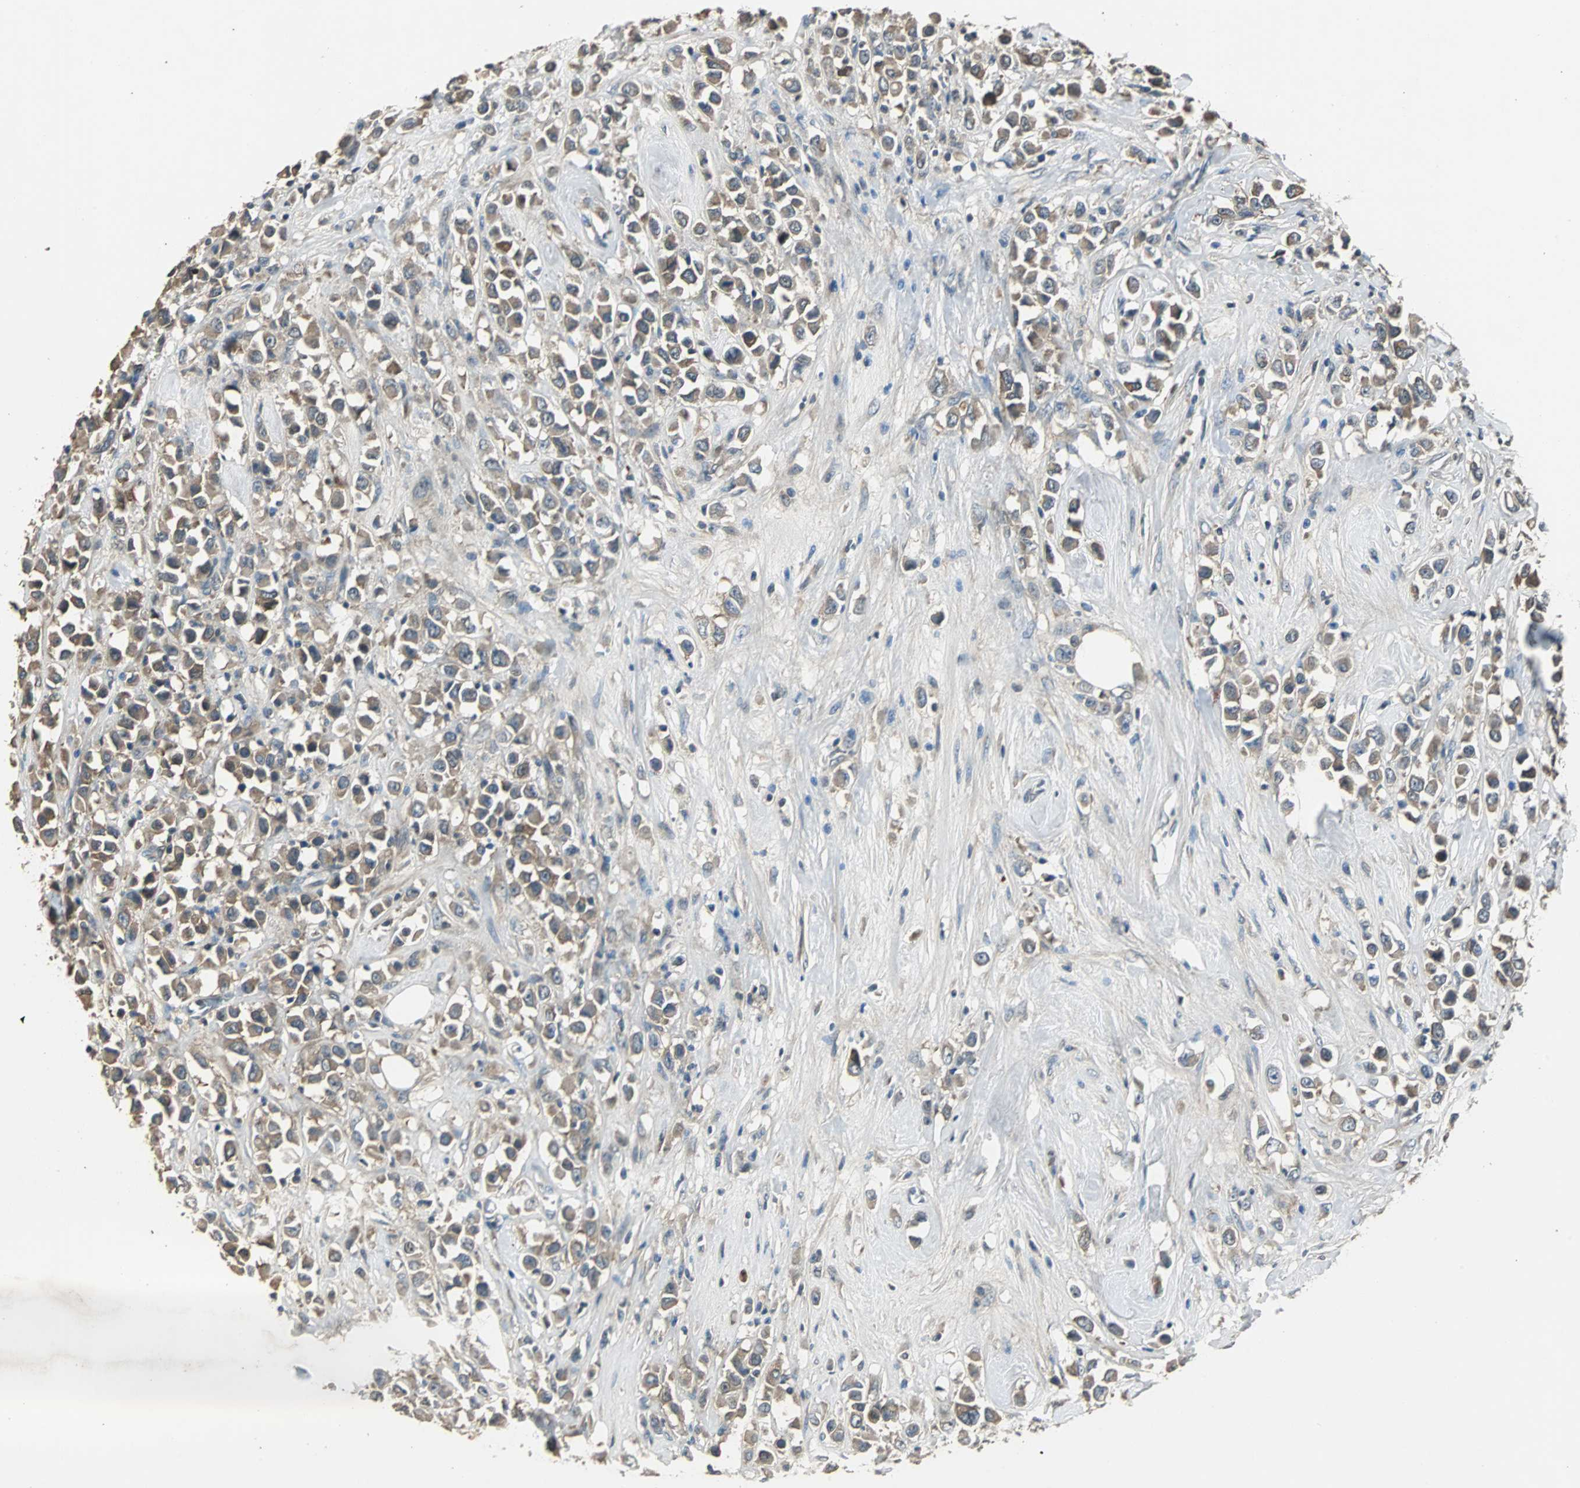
{"staining": {"intensity": "weak", "quantity": ">75%", "location": "cytoplasmic/membranous"}, "tissue": "breast cancer", "cell_type": "Tumor cells", "image_type": "cancer", "snomed": [{"axis": "morphology", "description": "Duct carcinoma"}, {"axis": "topography", "description": "Breast"}], "caption": "A micrograph of breast cancer stained for a protein exhibits weak cytoplasmic/membranous brown staining in tumor cells.", "gene": "ABHD2", "patient": {"sex": "female", "age": 61}}